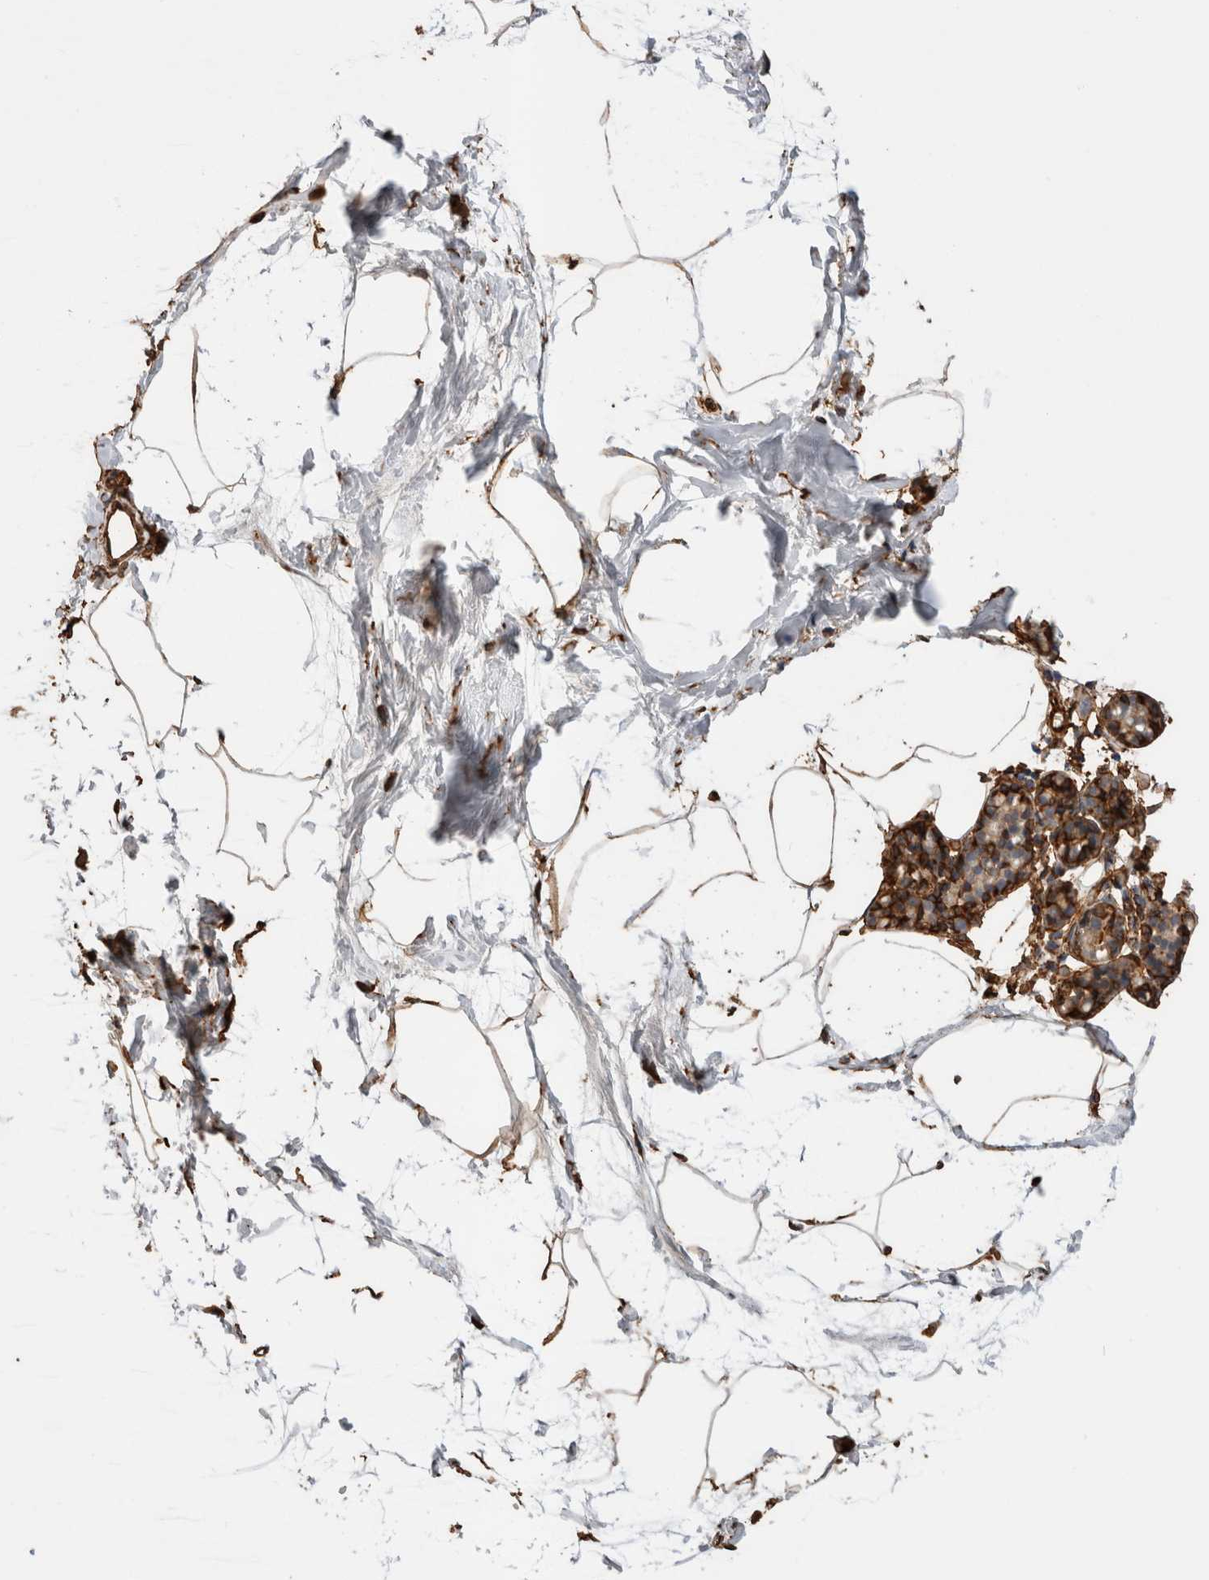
{"staining": {"intensity": "moderate", "quantity": ">75%", "location": "cytoplasmic/membranous"}, "tissue": "breast", "cell_type": "Adipocytes", "image_type": "normal", "snomed": [{"axis": "morphology", "description": "Normal tissue, NOS"}, {"axis": "topography", "description": "Breast"}], "caption": "Immunohistochemistry micrograph of unremarkable breast: breast stained using IHC shows medium levels of moderate protein expression localized specifically in the cytoplasmic/membranous of adipocytes, appearing as a cytoplasmic/membranous brown color.", "gene": "ZNF397", "patient": {"sex": "female", "age": 62}}